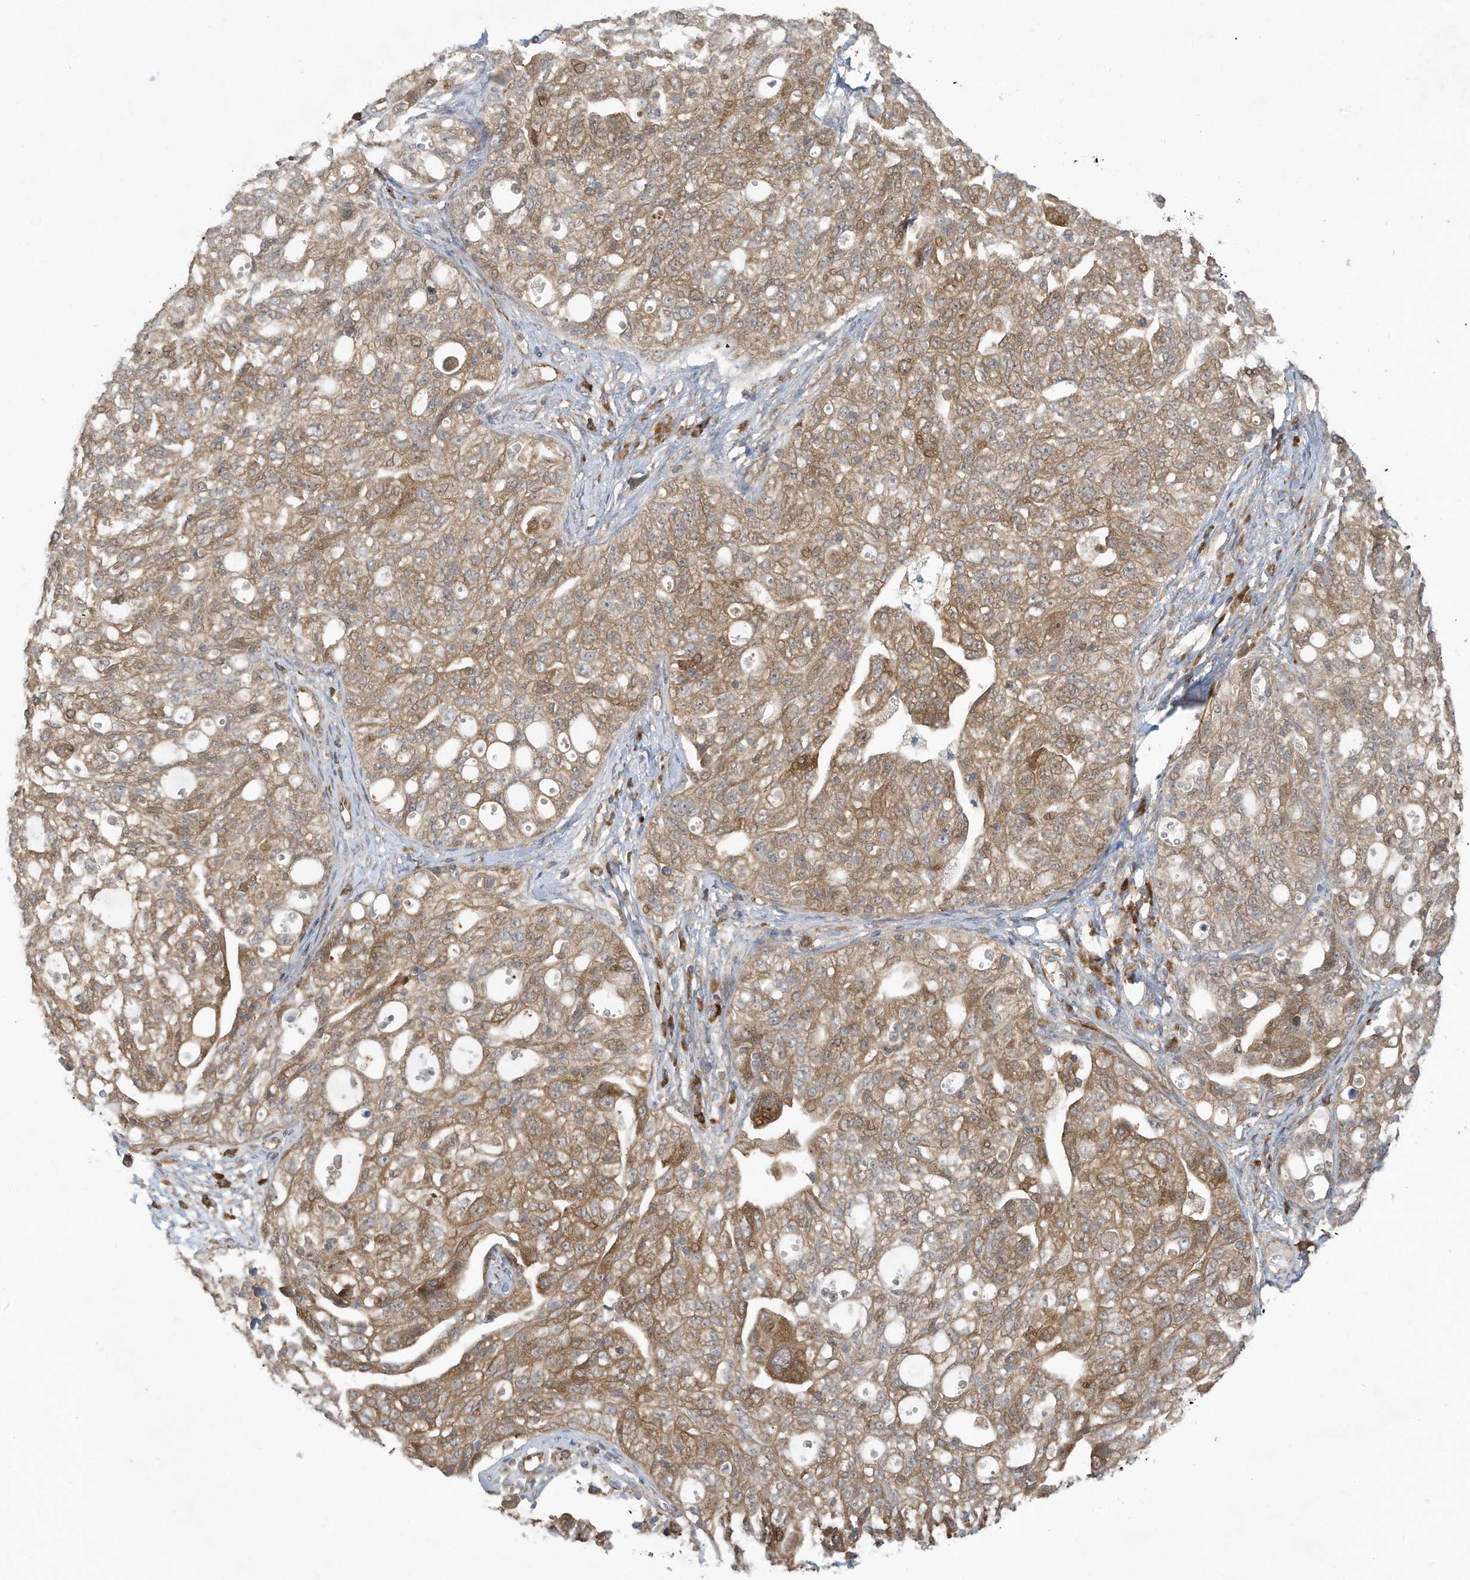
{"staining": {"intensity": "moderate", "quantity": ">75%", "location": "cytoplasmic/membranous"}, "tissue": "ovarian cancer", "cell_type": "Tumor cells", "image_type": "cancer", "snomed": [{"axis": "morphology", "description": "Carcinoma, NOS"}, {"axis": "morphology", "description": "Cystadenocarcinoma, serous, NOS"}, {"axis": "topography", "description": "Ovary"}], "caption": "Tumor cells demonstrate moderate cytoplasmic/membranous expression in about >75% of cells in serous cystadenocarcinoma (ovarian).", "gene": "USE1", "patient": {"sex": "female", "age": 69}}